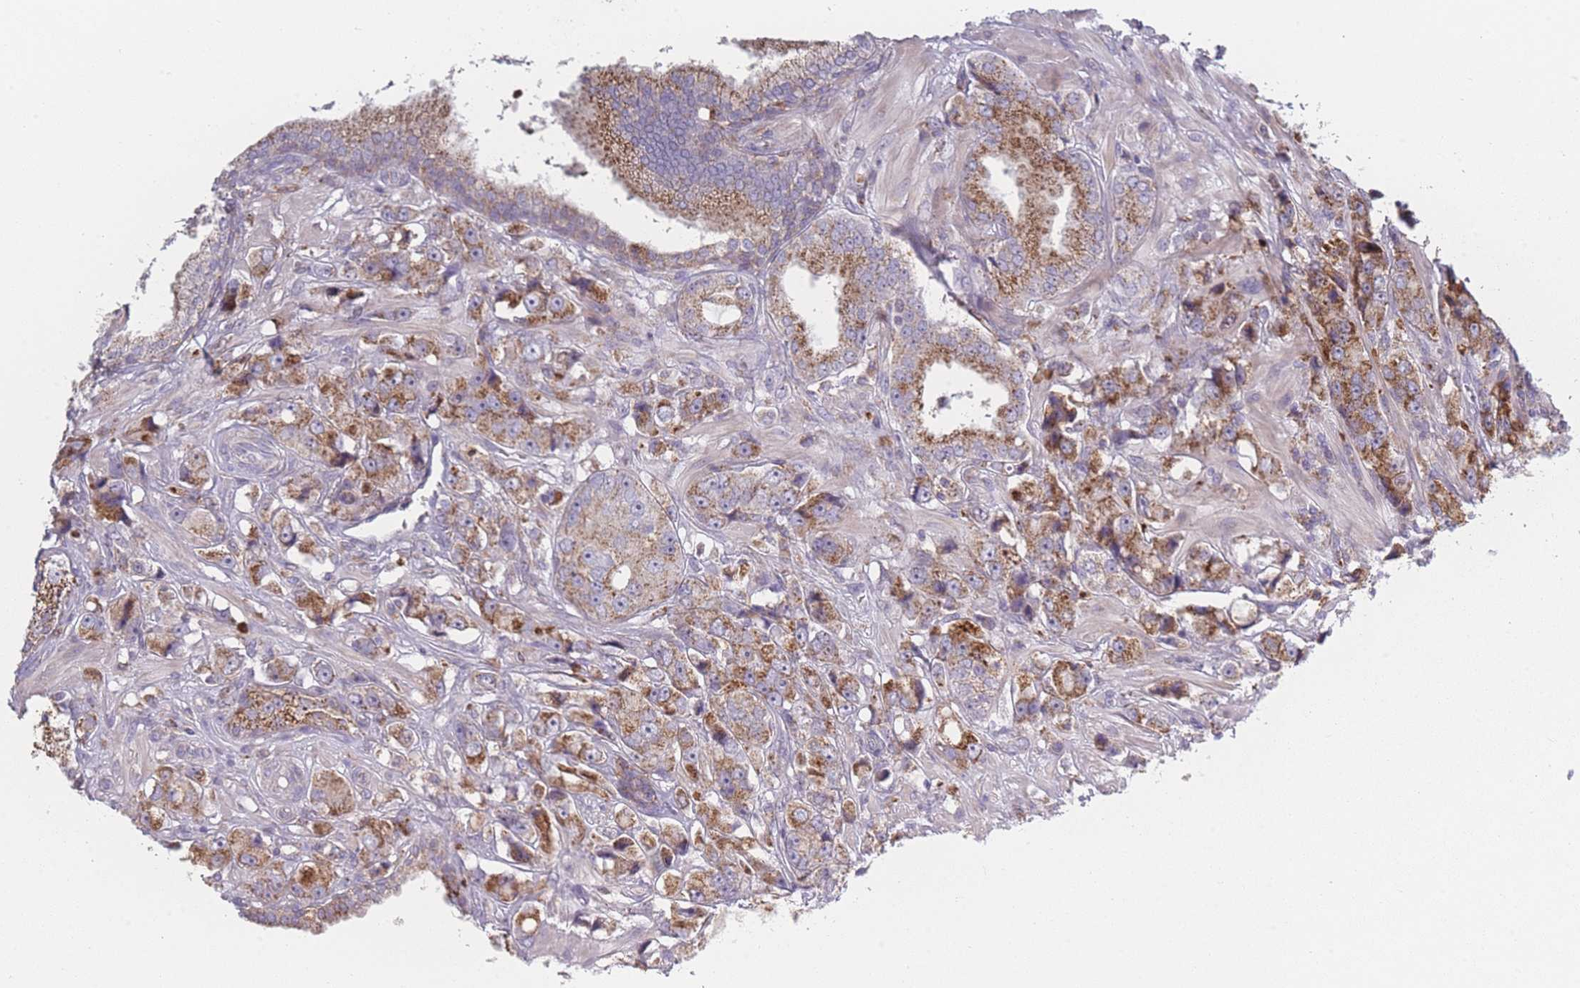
{"staining": {"intensity": "moderate", "quantity": "25%-75%", "location": "cytoplasmic/membranous"}, "tissue": "prostate cancer", "cell_type": "Tumor cells", "image_type": "cancer", "snomed": [{"axis": "morphology", "description": "Adenocarcinoma, High grade"}, {"axis": "topography", "description": "Prostate"}], "caption": "High-grade adenocarcinoma (prostate) was stained to show a protein in brown. There is medium levels of moderate cytoplasmic/membranous expression in approximately 25%-75% of tumor cells.", "gene": "PEX11B", "patient": {"sex": "male", "age": 74}}